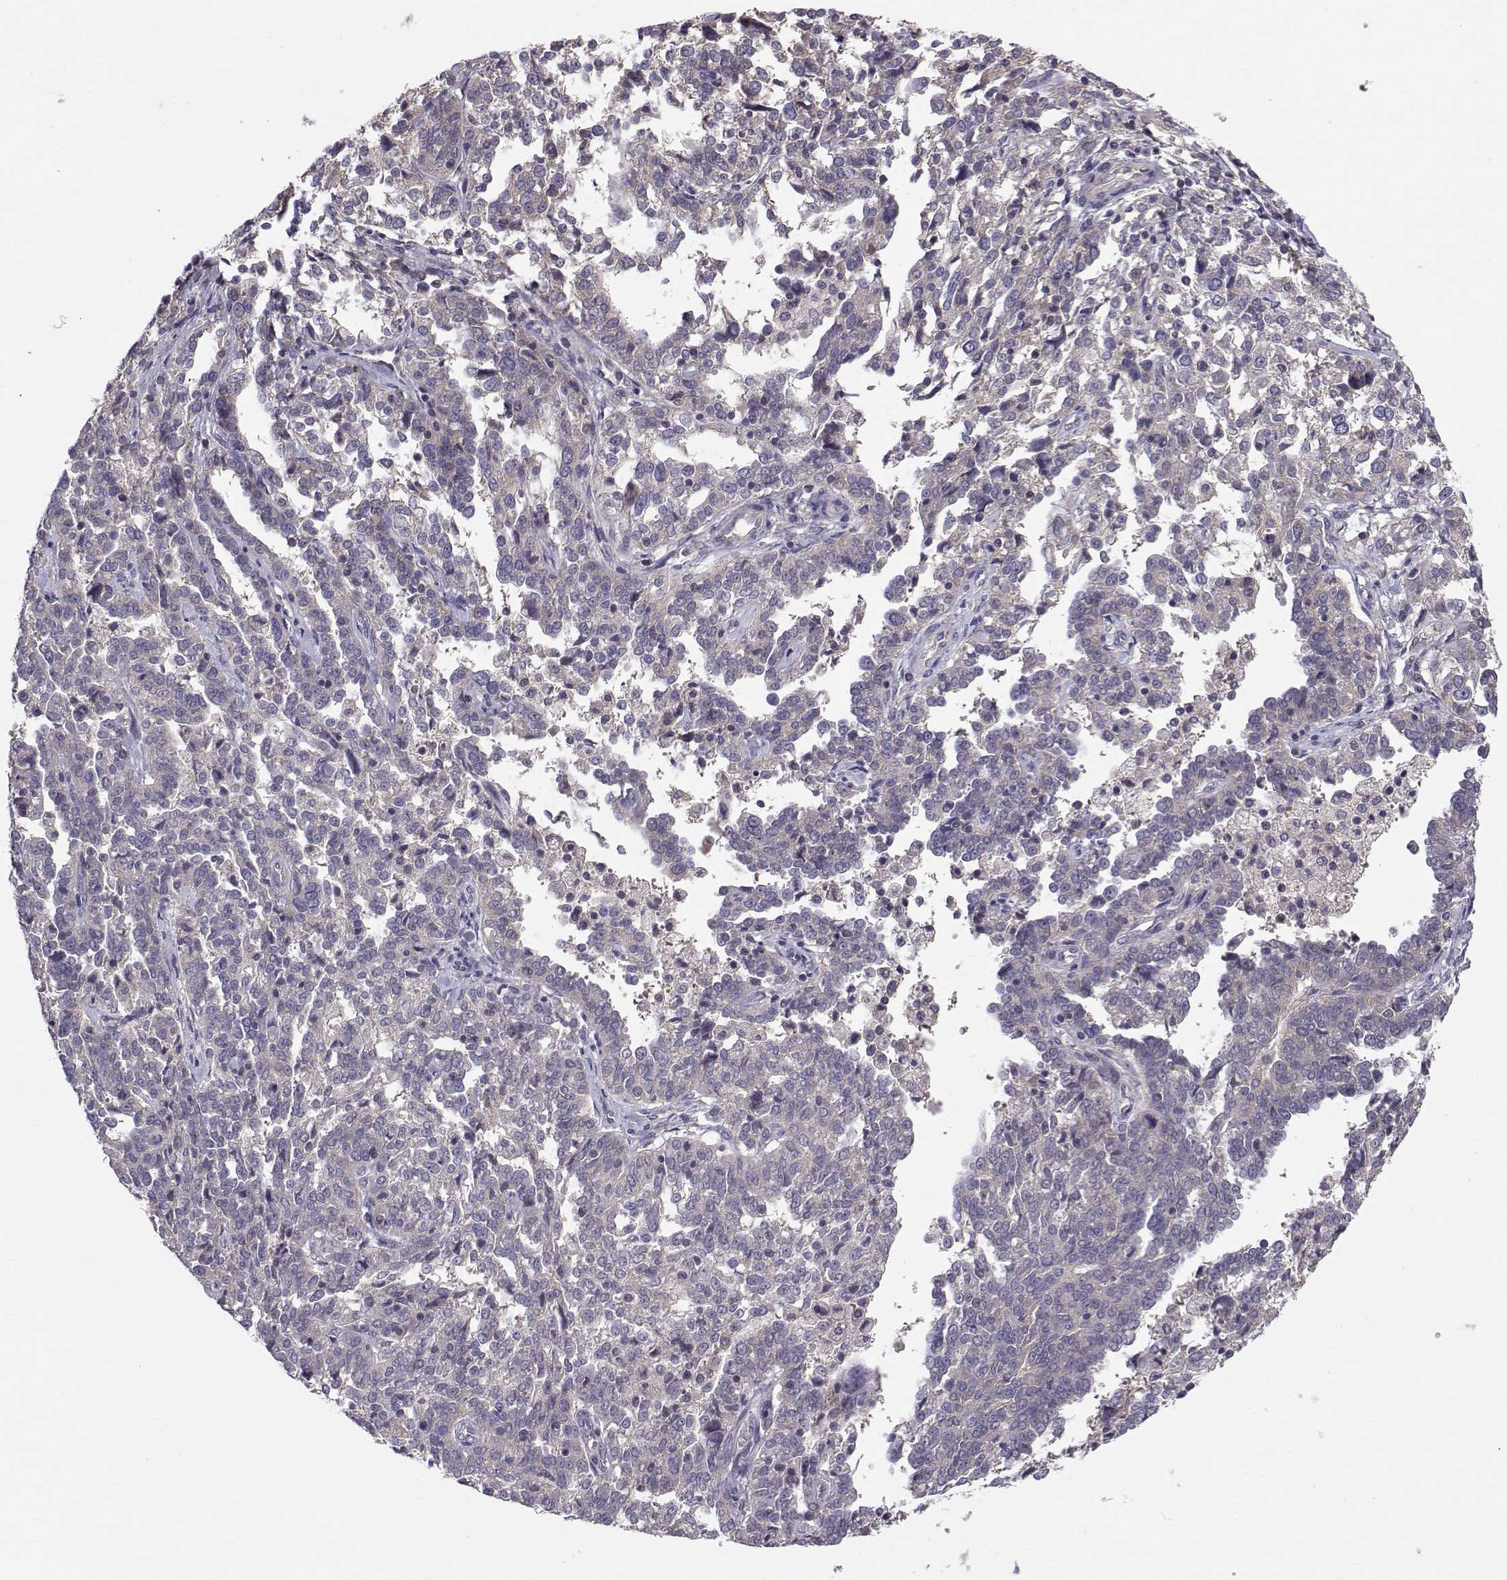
{"staining": {"intensity": "weak", "quantity": "<25%", "location": "cytoplasmic/membranous"}, "tissue": "ovarian cancer", "cell_type": "Tumor cells", "image_type": "cancer", "snomed": [{"axis": "morphology", "description": "Cystadenocarcinoma, serous, NOS"}, {"axis": "topography", "description": "Ovary"}], "caption": "The micrograph reveals no staining of tumor cells in ovarian cancer. (DAB (3,3'-diaminobenzidine) immunohistochemistry (IHC), high magnification).", "gene": "PEX5L", "patient": {"sex": "female", "age": 67}}